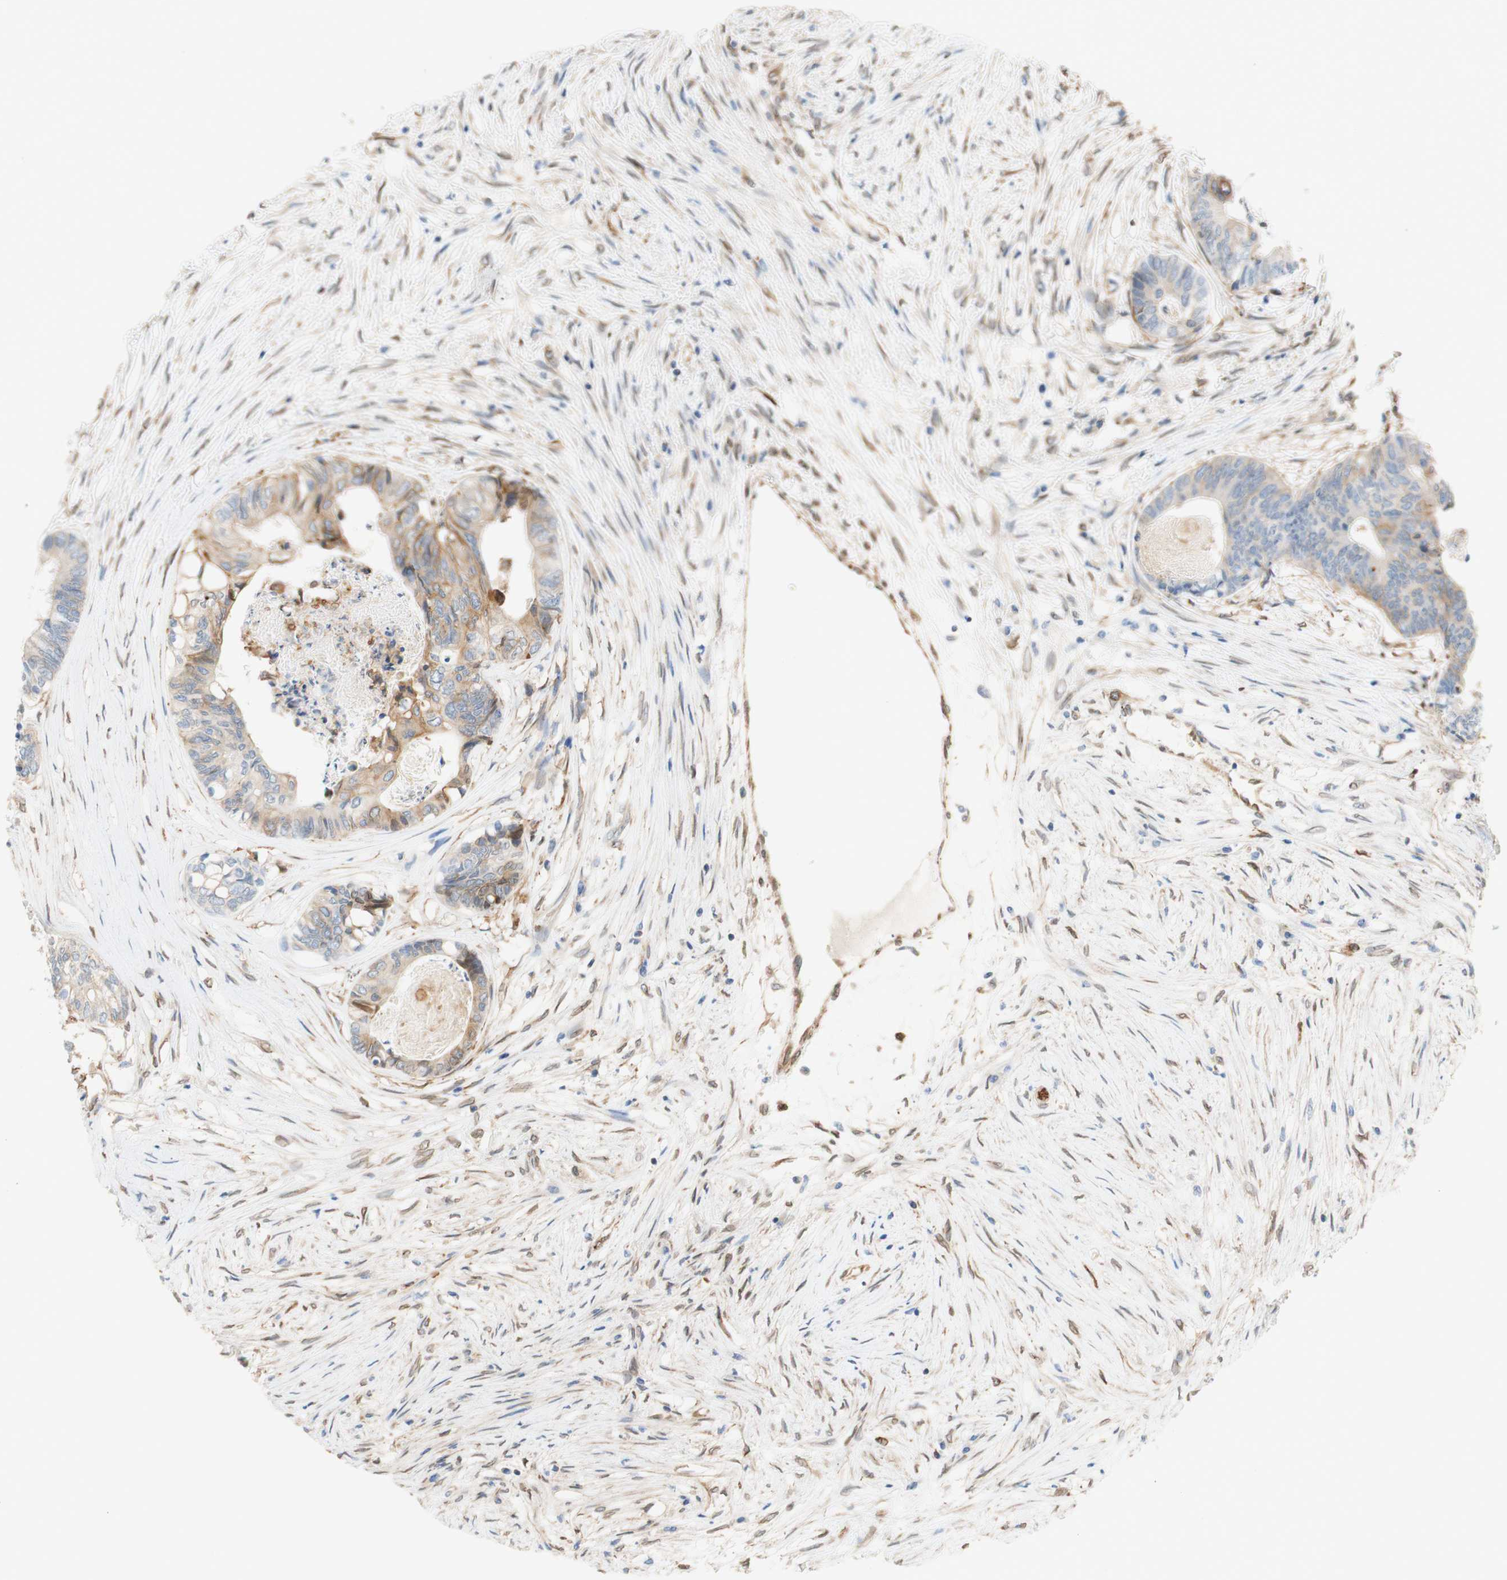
{"staining": {"intensity": "moderate", "quantity": "<25%", "location": "cytoplasmic/membranous"}, "tissue": "colorectal cancer", "cell_type": "Tumor cells", "image_type": "cancer", "snomed": [{"axis": "morphology", "description": "Adenocarcinoma, NOS"}, {"axis": "topography", "description": "Rectum"}], "caption": "Immunohistochemical staining of colorectal cancer (adenocarcinoma) demonstrates low levels of moderate cytoplasmic/membranous expression in about <25% of tumor cells.", "gene": "ENDOD1", "patient": {"sex": "male", "age": 63}}